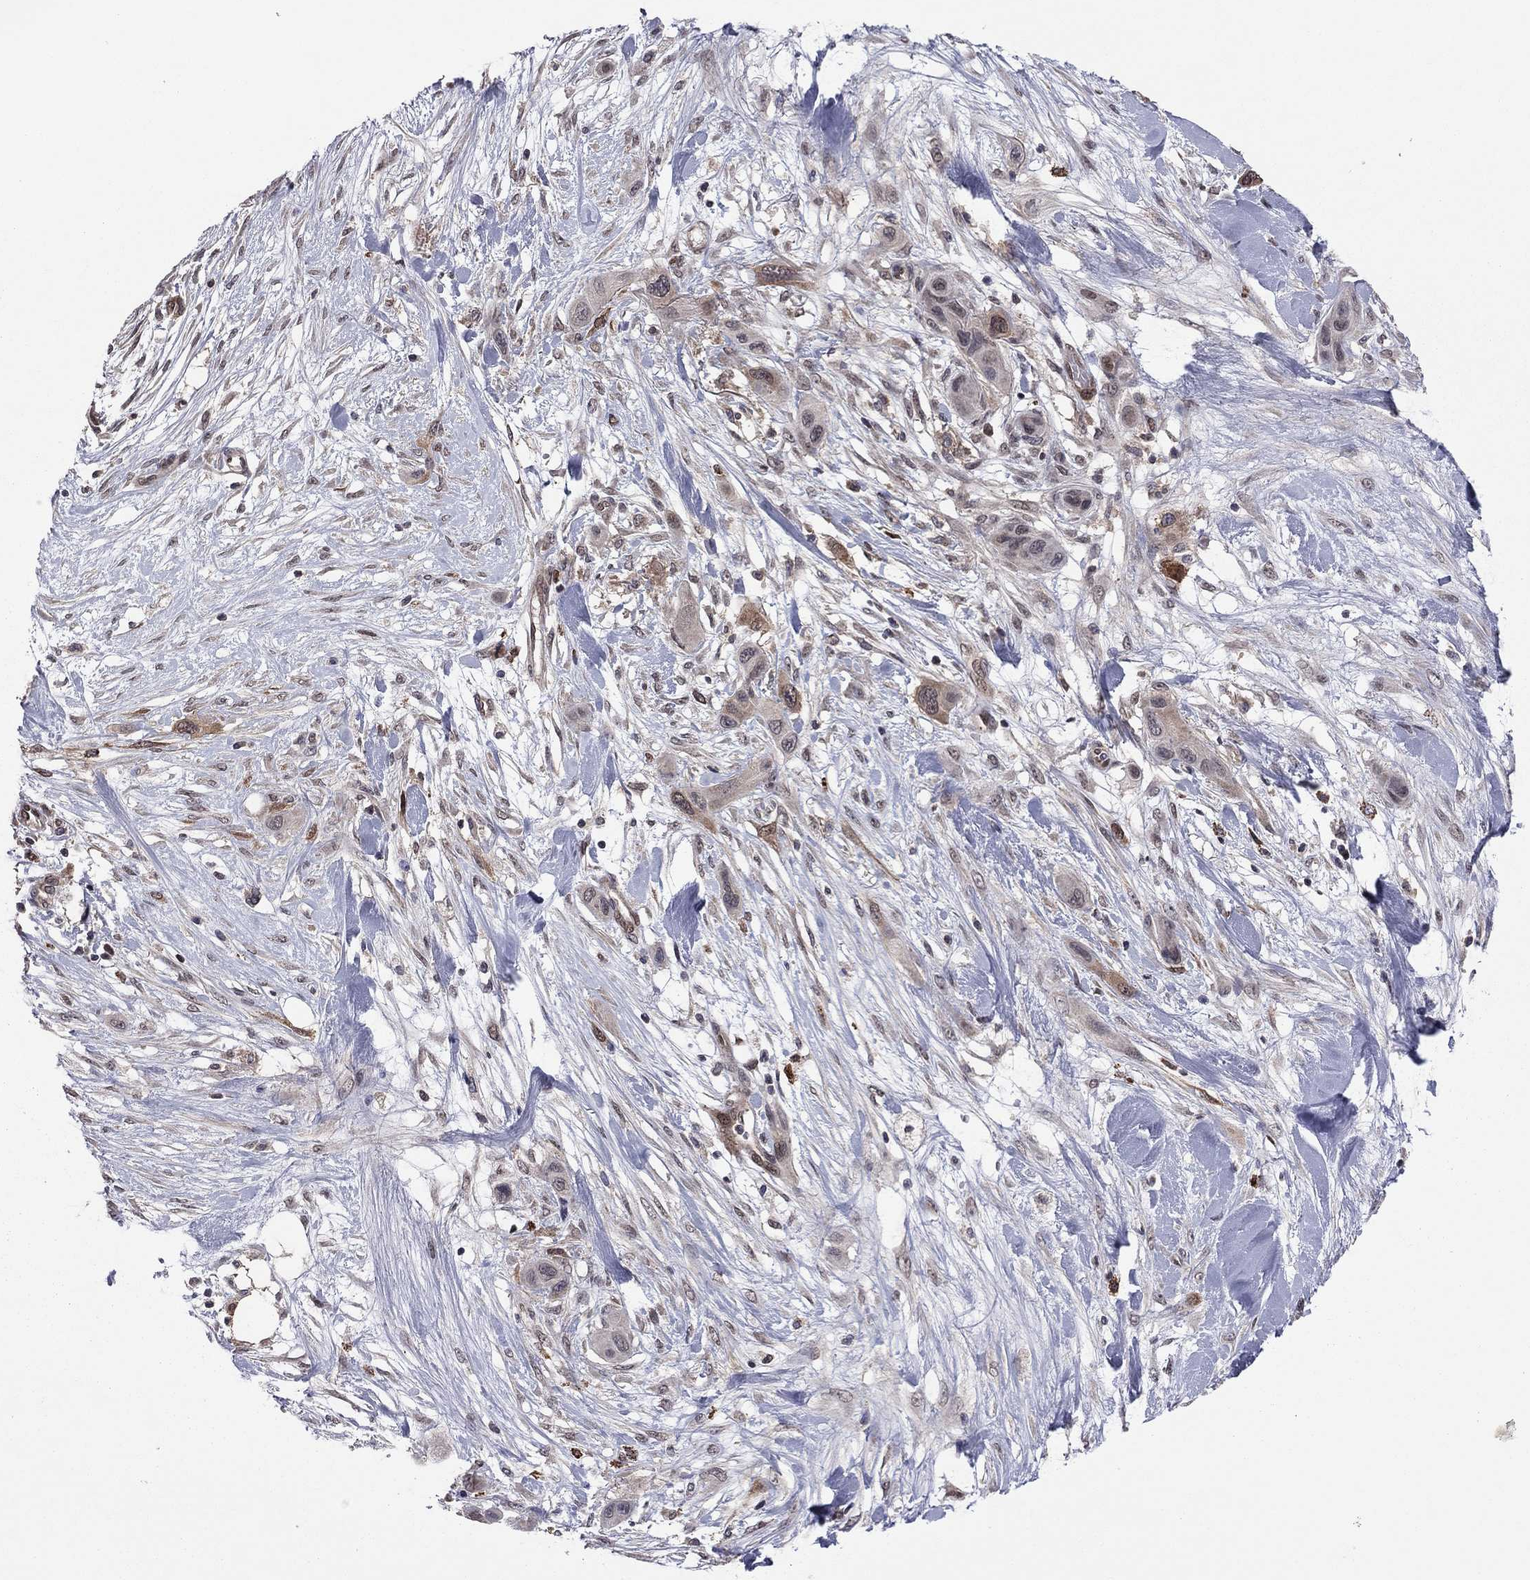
{"staining": {"intensity": "strong", "quantity": "<25%", "location": "cytoplasmic/membranous"}, "tissue": "skin cancer", "cell_type": "Tumor cells", "image_type": "cancer", "snomed": [{"axis": "morphology", "description": "Squamous cell carcinoma, NOS"}, {"axis": "topography", "description": "Skin"}], "caption": "Tumor cells demonstrate medium levels of strong cytoplasmic/membranous positivity in about <25% of cells in human skin cancer (squamous cell carcinoma).", "gene": "GPAA1", "patient": {"sex": "male", "age": 79}}